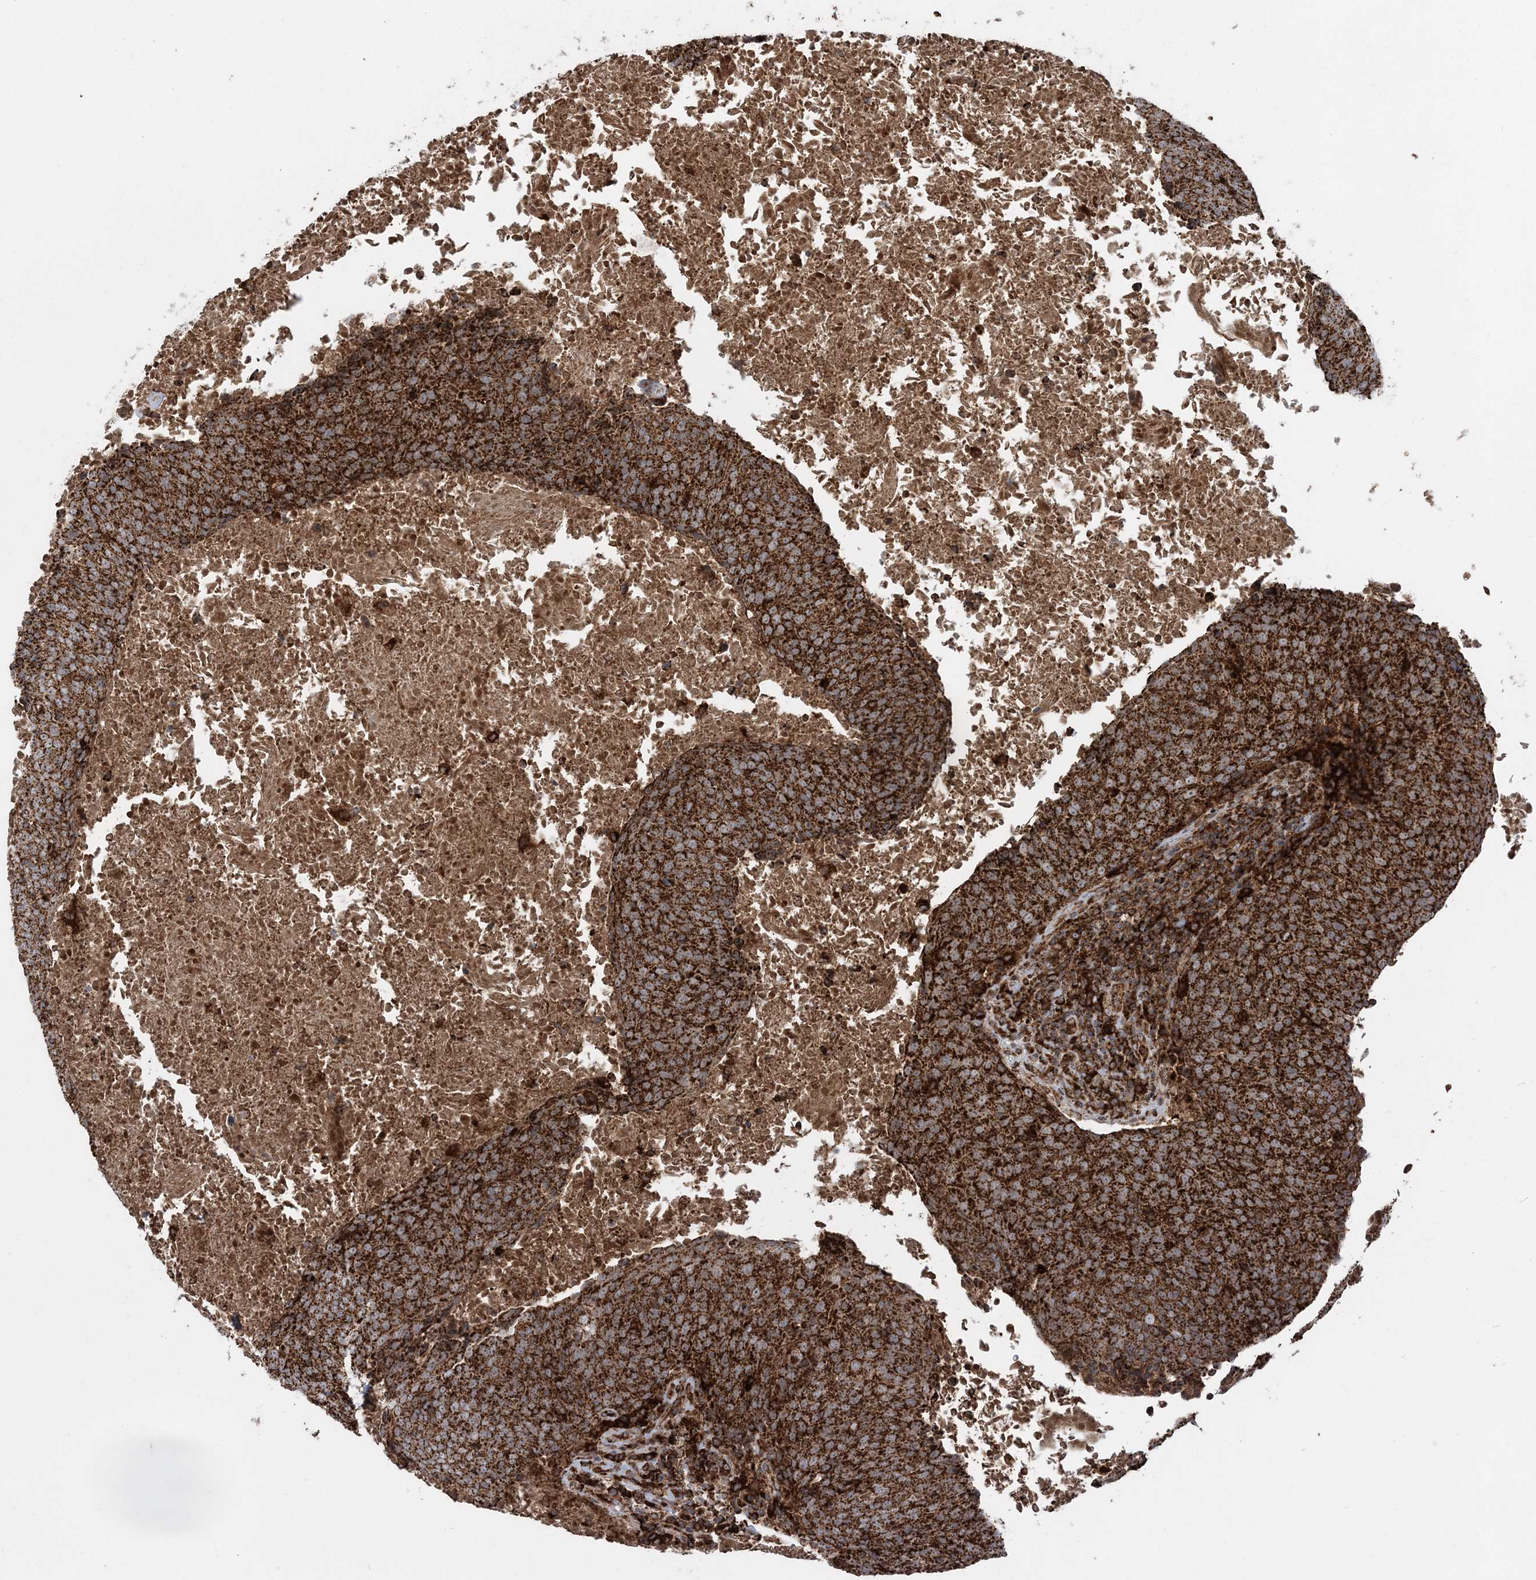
{"staining": {"intensity": "strong", "quantity": ">75%", "location": "cytoplasmic/membranous"}, "tissue": "head and neck cancer", "cell_type": "Tumor cells", "image_type": "cancer", "snomed": [{"axis": "morphology", "description": "Squamous cell carcinoma, NOS"}, {"axis": "morphology", "description": "Squamous cell carcinoma, metastatic, NOS"}, {"axis": "topography", "description": "Lymph node"}, {"axis": "topography", "description": "Head-Neck"}], "caption": "About >75% of tumor cells in head and neck metastatic squamous cell carcinoma demonstrate strong cytoplasmic/membranous protein expression as visualized by brown immunohistochemical staining.", "gene": "LRPPRC", "patient": {"sex": "male", "age": 62}}